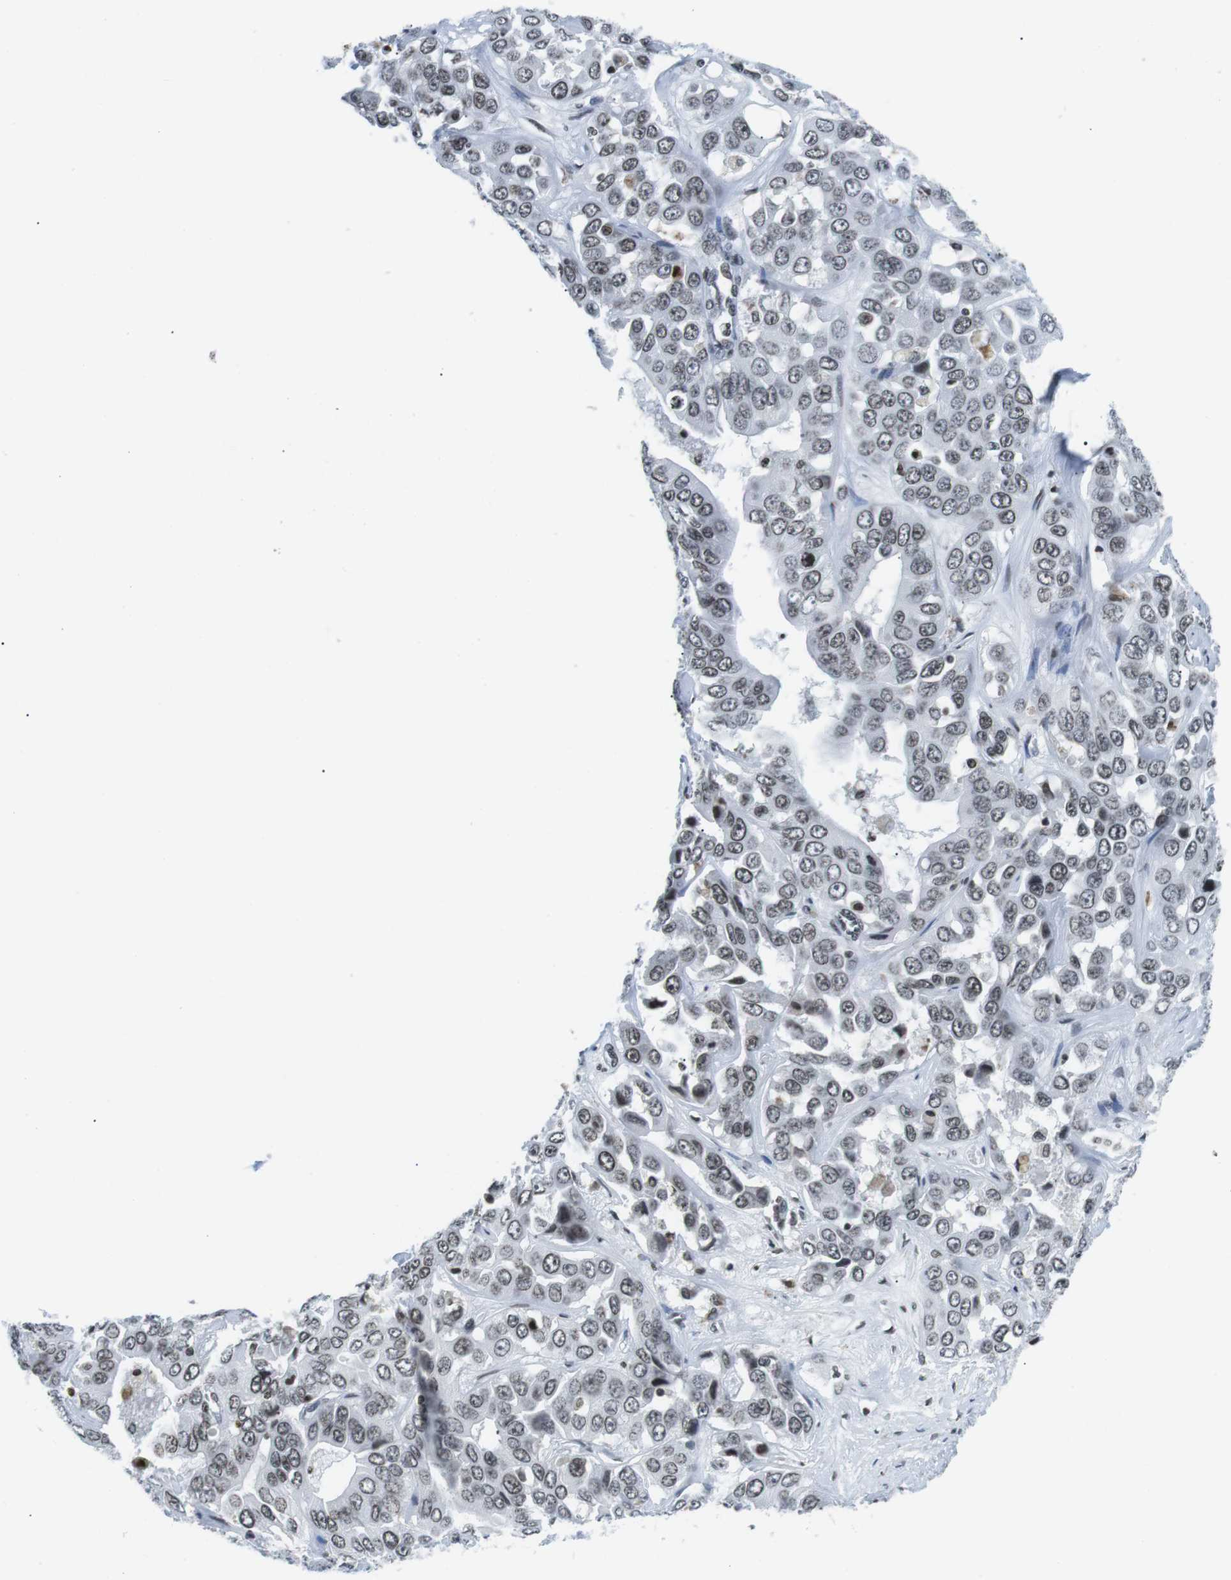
{"staining": {"intensity": "negative", "quantity": "none", "location": "none"}, "tissue": "liver cancer", "cell_type": "Tumor cells", "image_type": "cancer", "snomed": [{"axis": "morphology", "description": "Cholangiocarcinoma"}, {"axis": "topography", "description": "Liver"}], "caption": "The histopathology image exhibits no staining of tumor cells in liver cancer (cholangiocarcinoma).", "gene": "E2F2", "patient": {"sex": "female", "age": 52}}